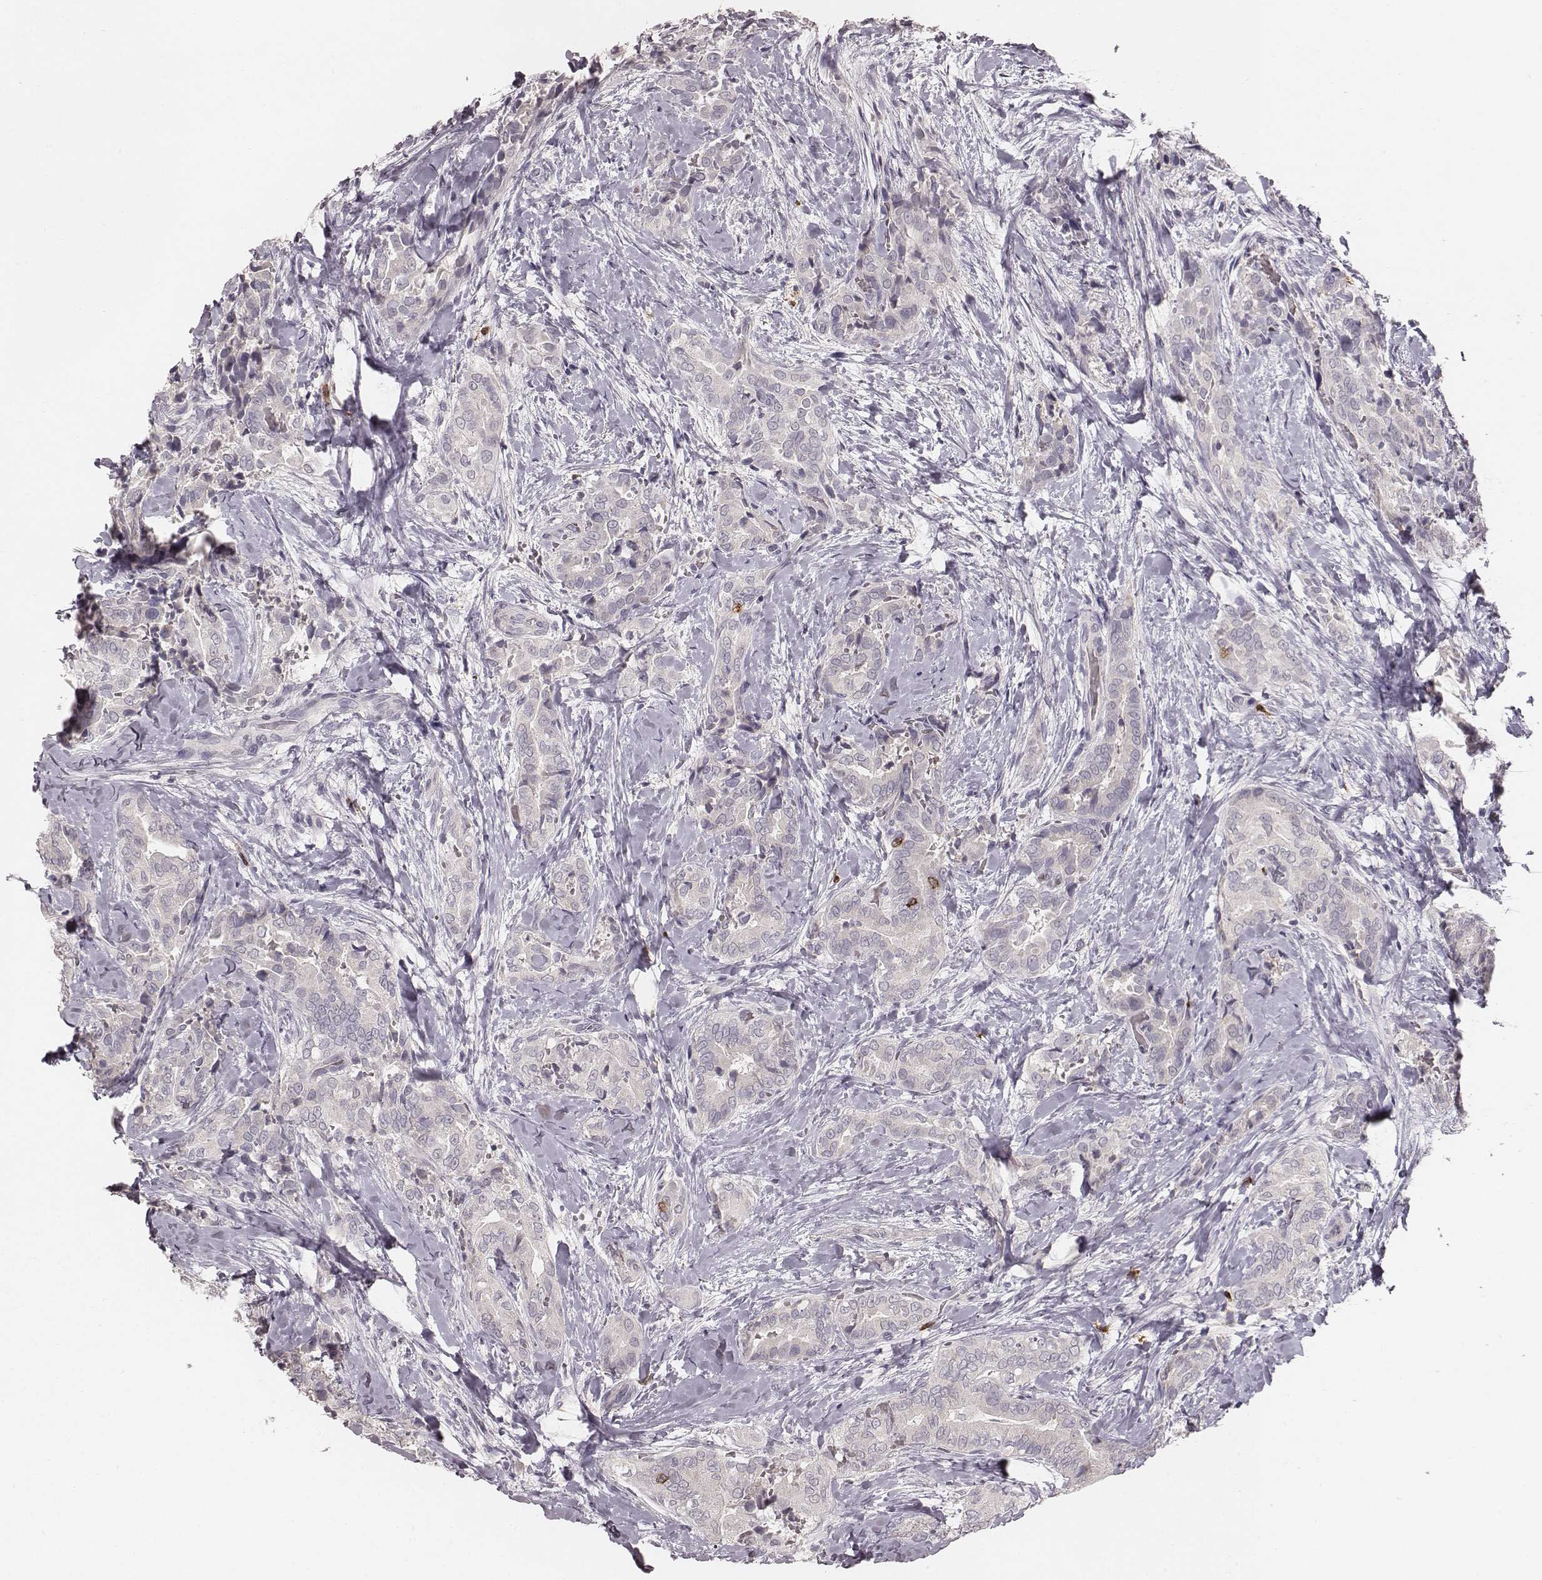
{"staining": {"intensity": "negative", "quantity": "none", "location": "none"}, "tissue": "thyroid cancer", "cell_type": "Tumor cells", "image_type": "cancer", "snomed": [{"axis": "morphology", "description": "Papillary adenocarcinoma, NOS"}, {"axis": "topography", "description": "Thyroid gland"}], "caption": "Papillary adenocarcinoma (thyroid) was stained to show a protein in brown. There is no significant staining in tumor cells.", "gene": "CD8A", "patient": {"sex": "male", "age": 61}}